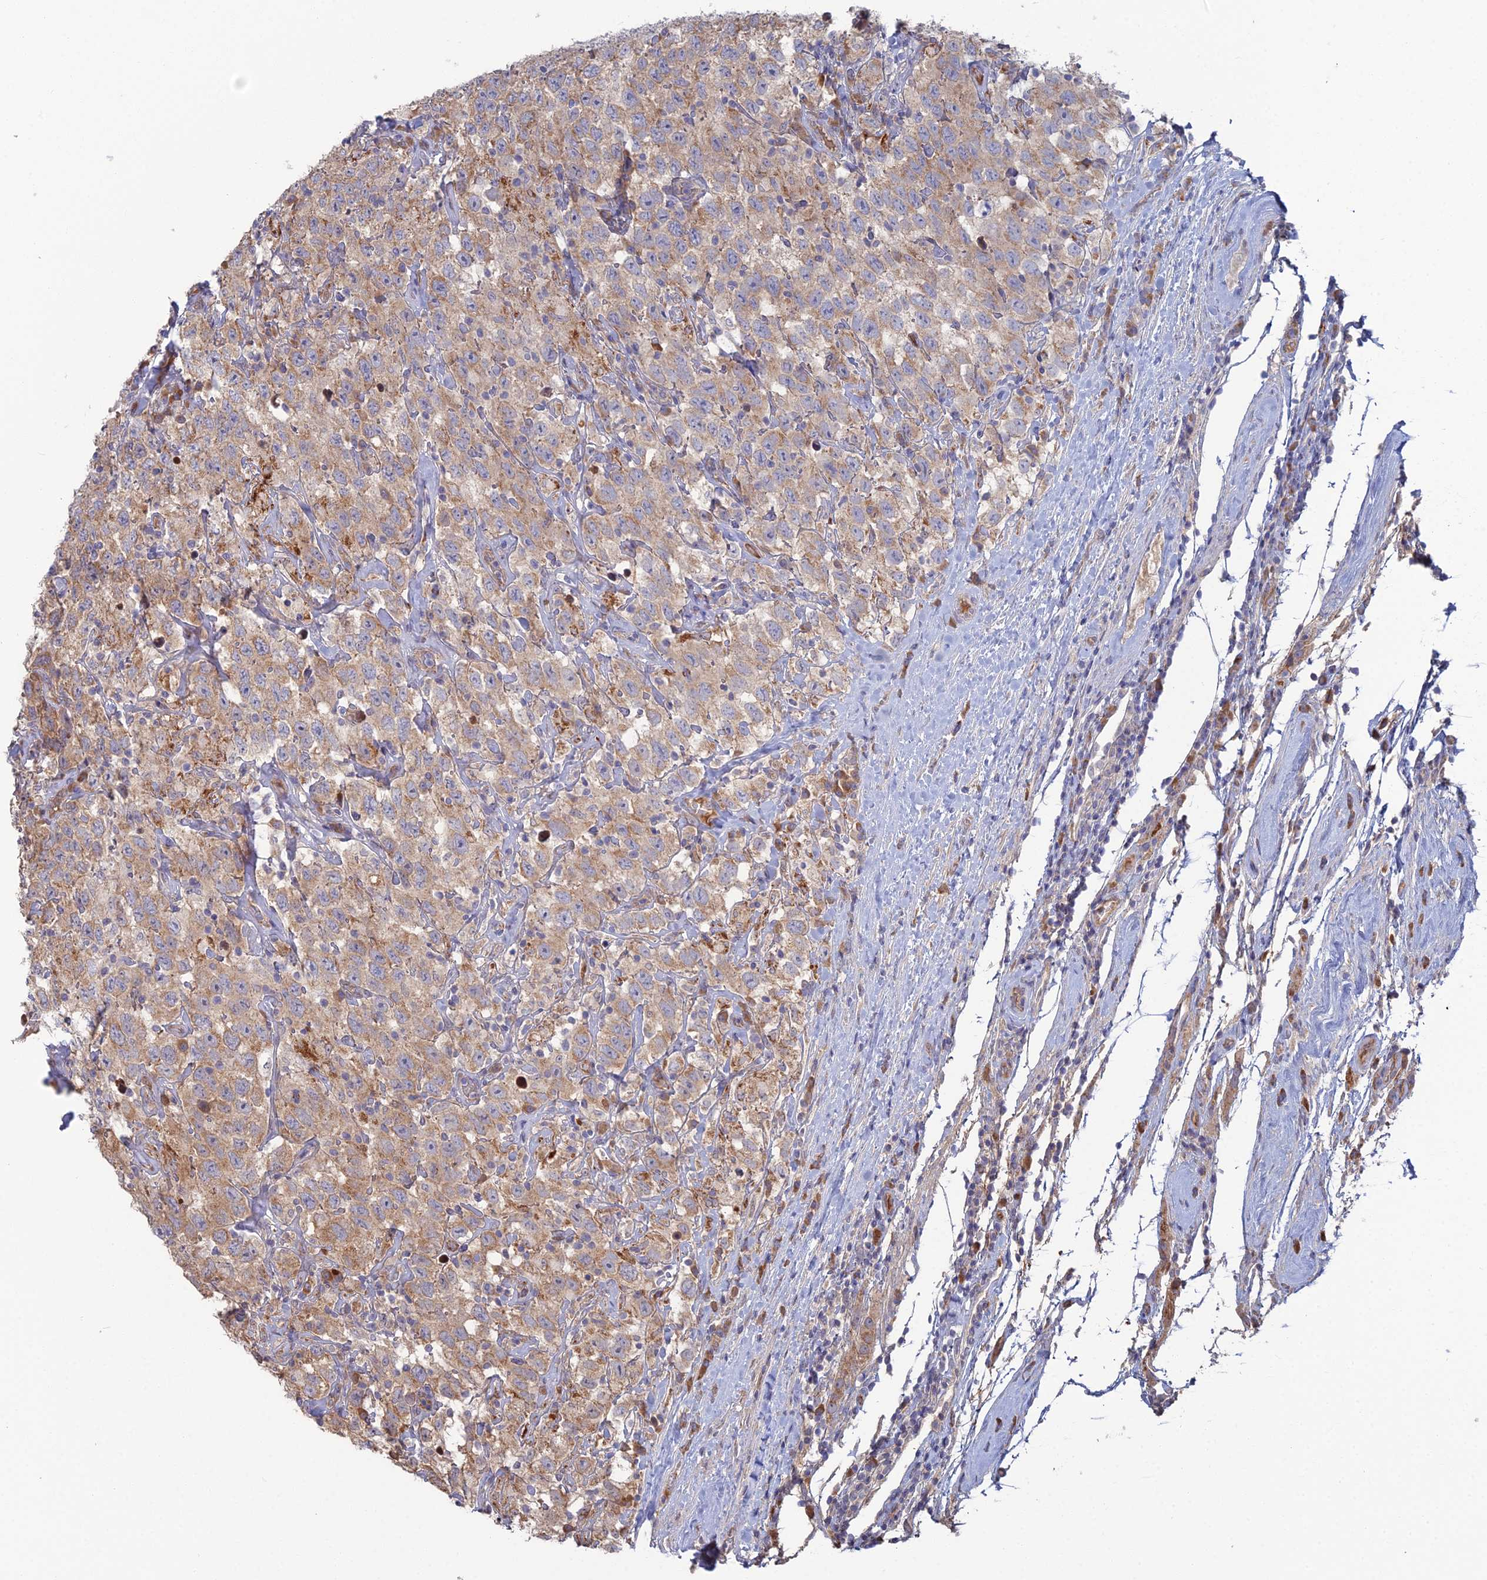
{"staining": {"intensity": "weak", "quantity": ">75%", "location": "cytoplasmic/membranous"}, "tissue": "testis cancer", "cell_type": "Tumor cells", "image_type": "cancer", "snomed": [{"axis": "morphology", "description": "Seminoma, NOS"}, {"axis": "topography", "description": "Testis"}], "caption": "This image exhibits testis cancer (seminoma) stained with IHC to label a protein in brown. The cytoplasmic/membranous of tumor cells show weak positivity for the protein. Nuclei are counter-stained blue.", "gene": "ARL16", "patient": {"sex": "male", "age": 41}}